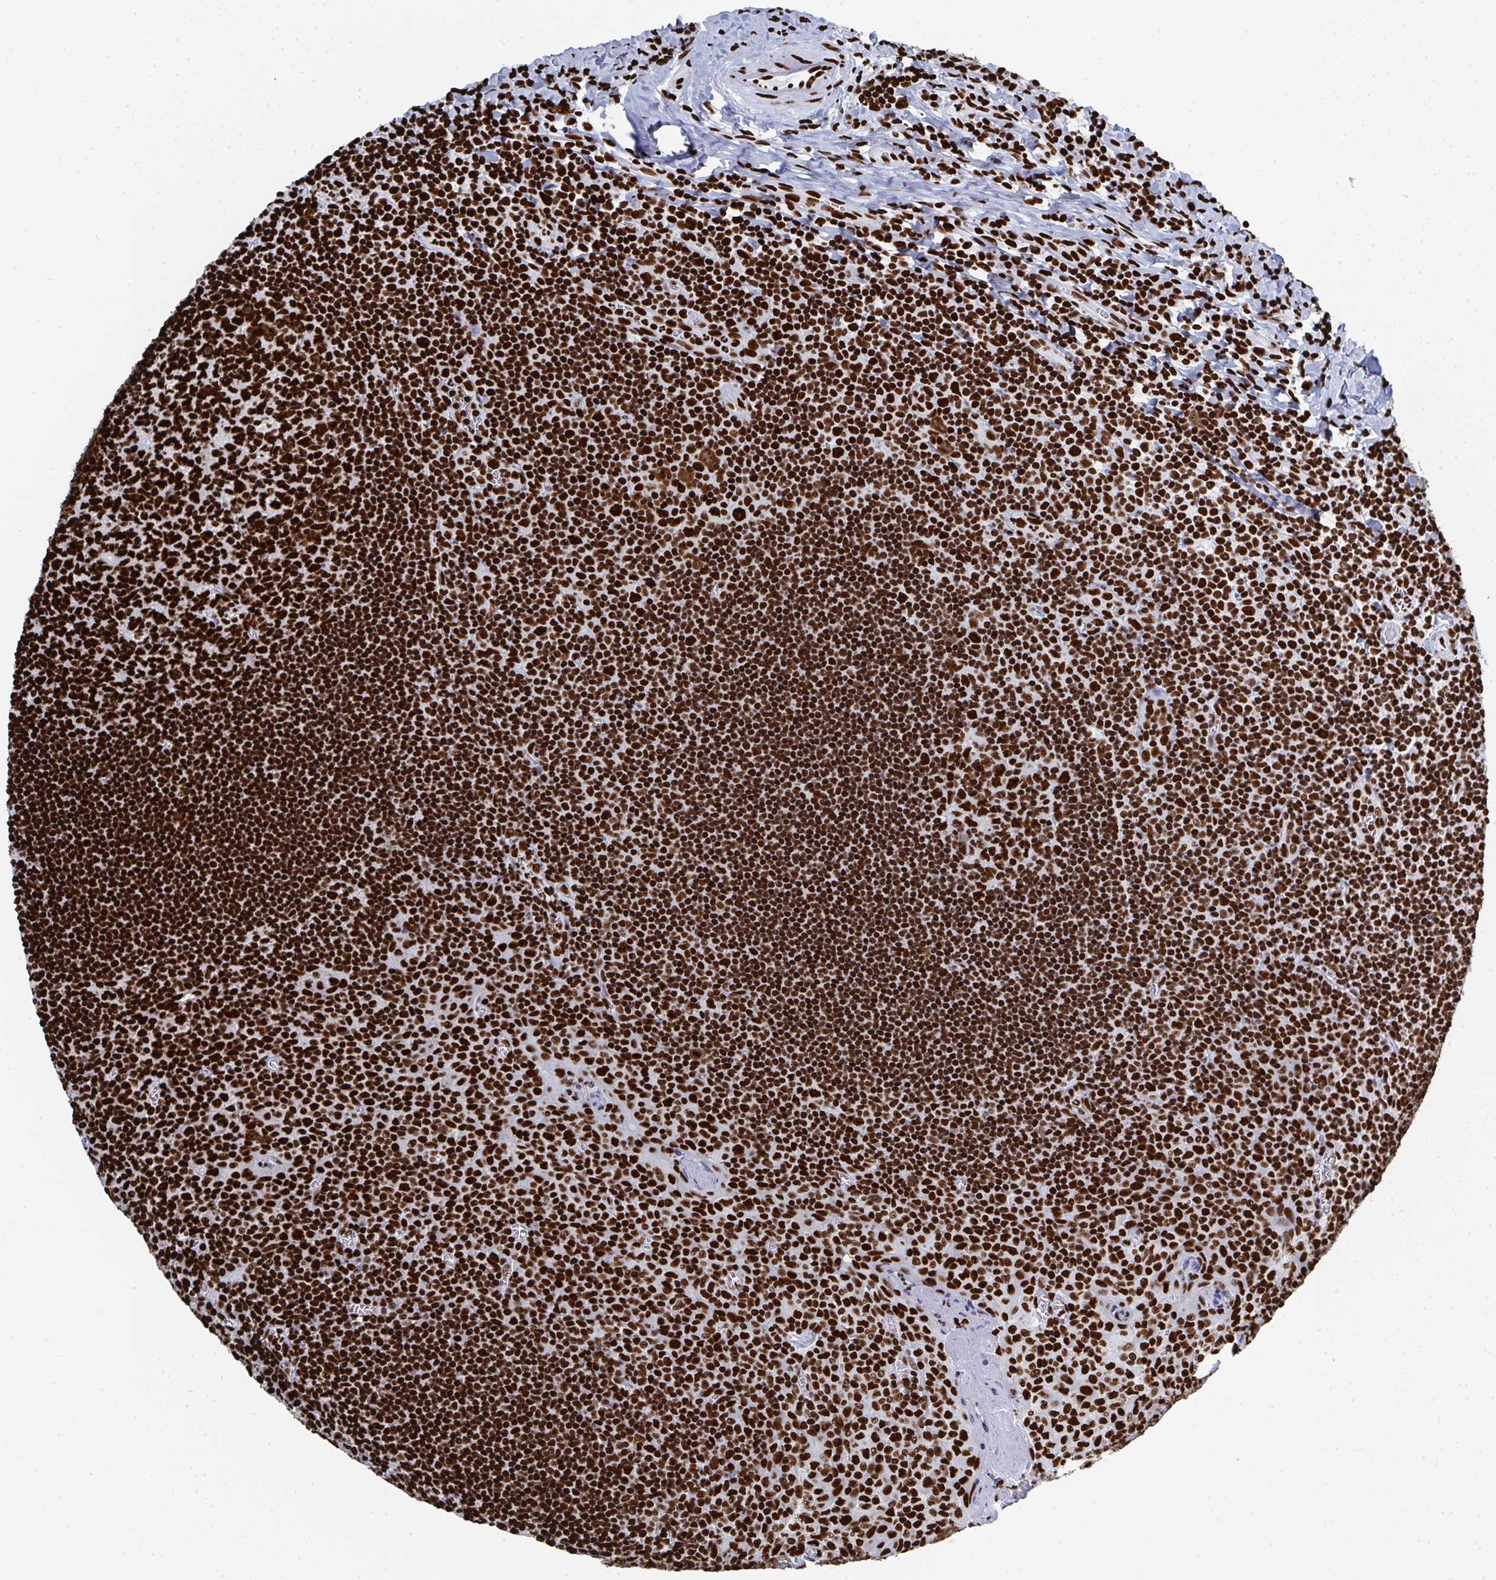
{"staining": {"intensity": "strong", "quantity": ">75%", "location": "nuclear"}, "tissue": "tonsil", "cell_type": "Germinal center cells", "image_type": "normal", "snomed": [{"axis": "morphology", "description": "Normal tissue, NOS"}, {"axis": "morphology", "description": "Inflammation, NOS"}, {"axis": "topography", "description": "Tonsil"}], "caption": "High-magnification brightfield microscopy of unremarkable tonsil stained with DAB (brown) and counterstained with hematoxylin (blue). germinal center cells exhibit strong nuclear staining is present in about>75% of cells. (DAB IHC, brown staining for protein, blue staining for nuclei).", "gene": "GAR1", "patient": {"sex": "female", "age": 31}}